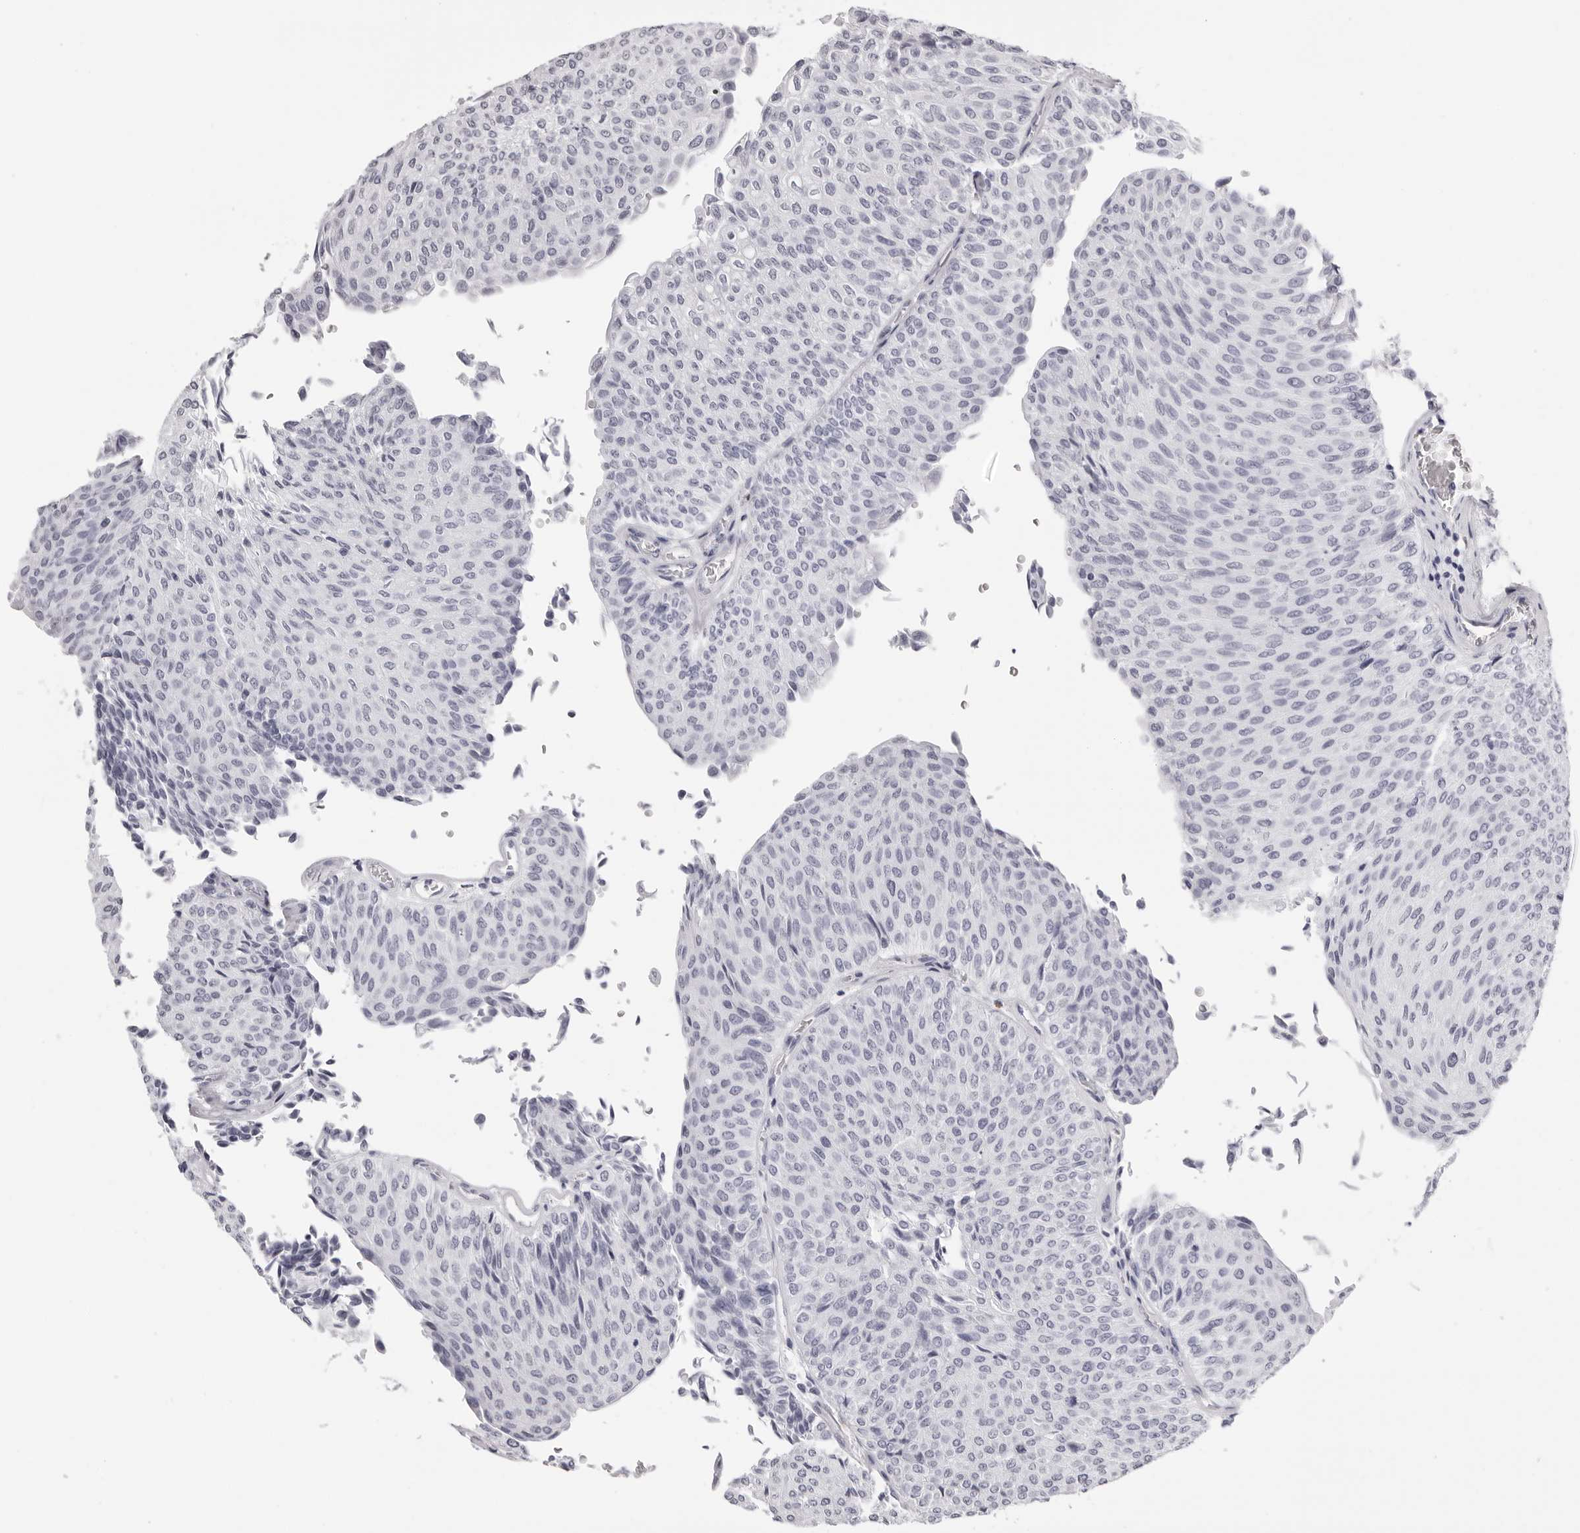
{"staining": {"intensity": "negative", "quantity": "none", "location": "none"}, "tissue": "urothelial cancer", "cell_type": "Tumor cells", "image_type": "cancer", "snomed": [{"axis": "morphology", "description": "Urothelial carcinoma, Low grade"}, {"axis": "topography", "description": "Urinary bladder"}], "caption": "A micrograph of human urothelial cancer is negative for staining in tumor cells.", "gene": "RHO", "patient": {"sex": "male", "age": 78}}